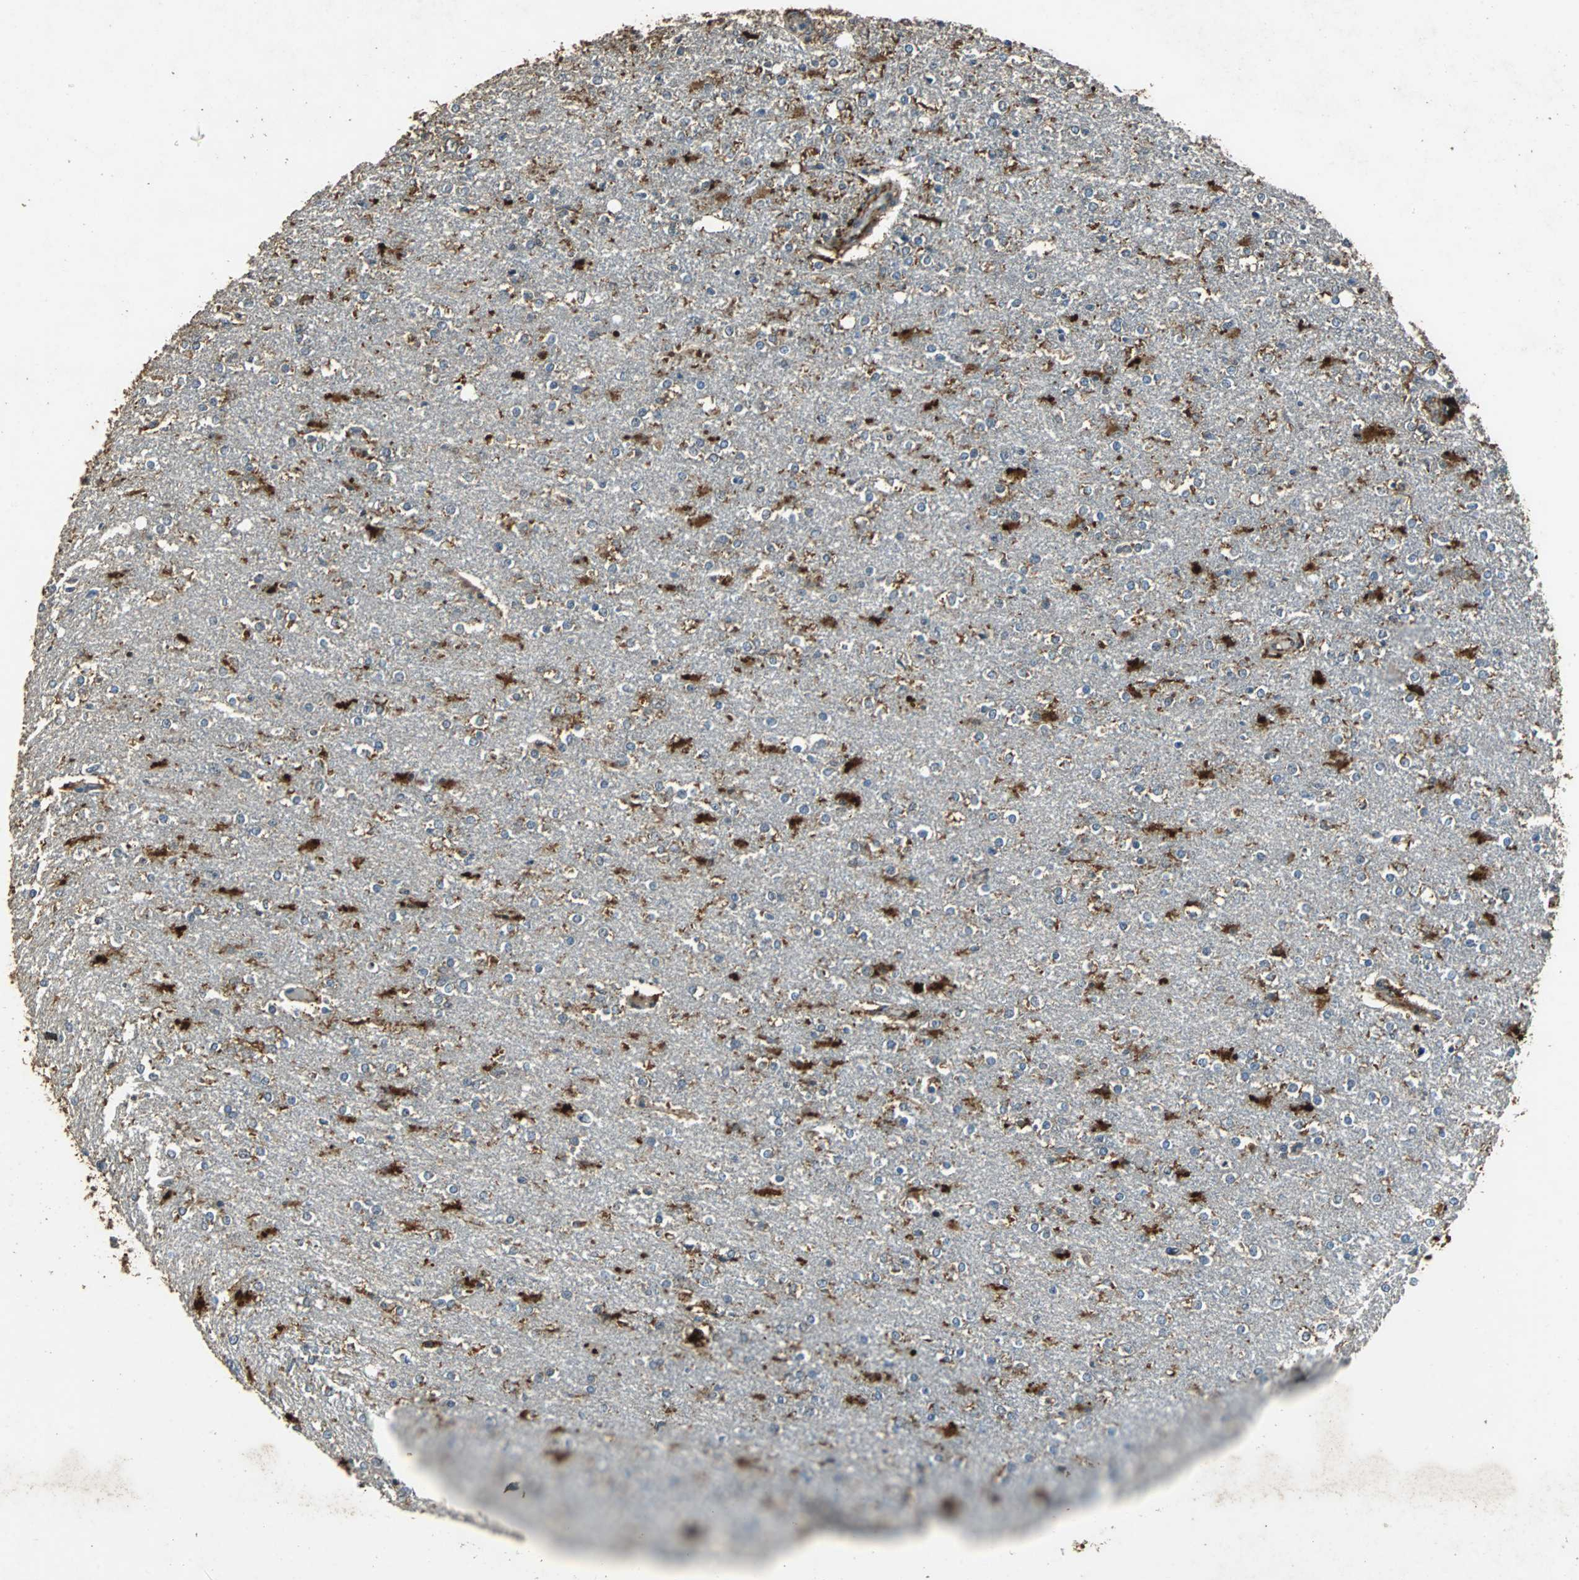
{"staining": {"intensity": "moderate", "quantity": "<25%", "location": "cytoplasmic/membranous"}, "tissue": "glioma", "cell_type": "Tumor cells", "image_type": "cancer", "snomed": [{"axis": "morphology", "description": "Glioma, malignant, High grade"}, {"axis": "topography", "description": "Cerebral cortex"}], "caption": "Protein staining of malignant glioma (high-grade) tissue shows moderate cytoplasmic/membranous positivity in about <25% of tumor cells. The protein is shown in brown color, while the nuclei are stained blue.", "gene": "NAA10", "patient": {"sex": "male", "age": 76}}